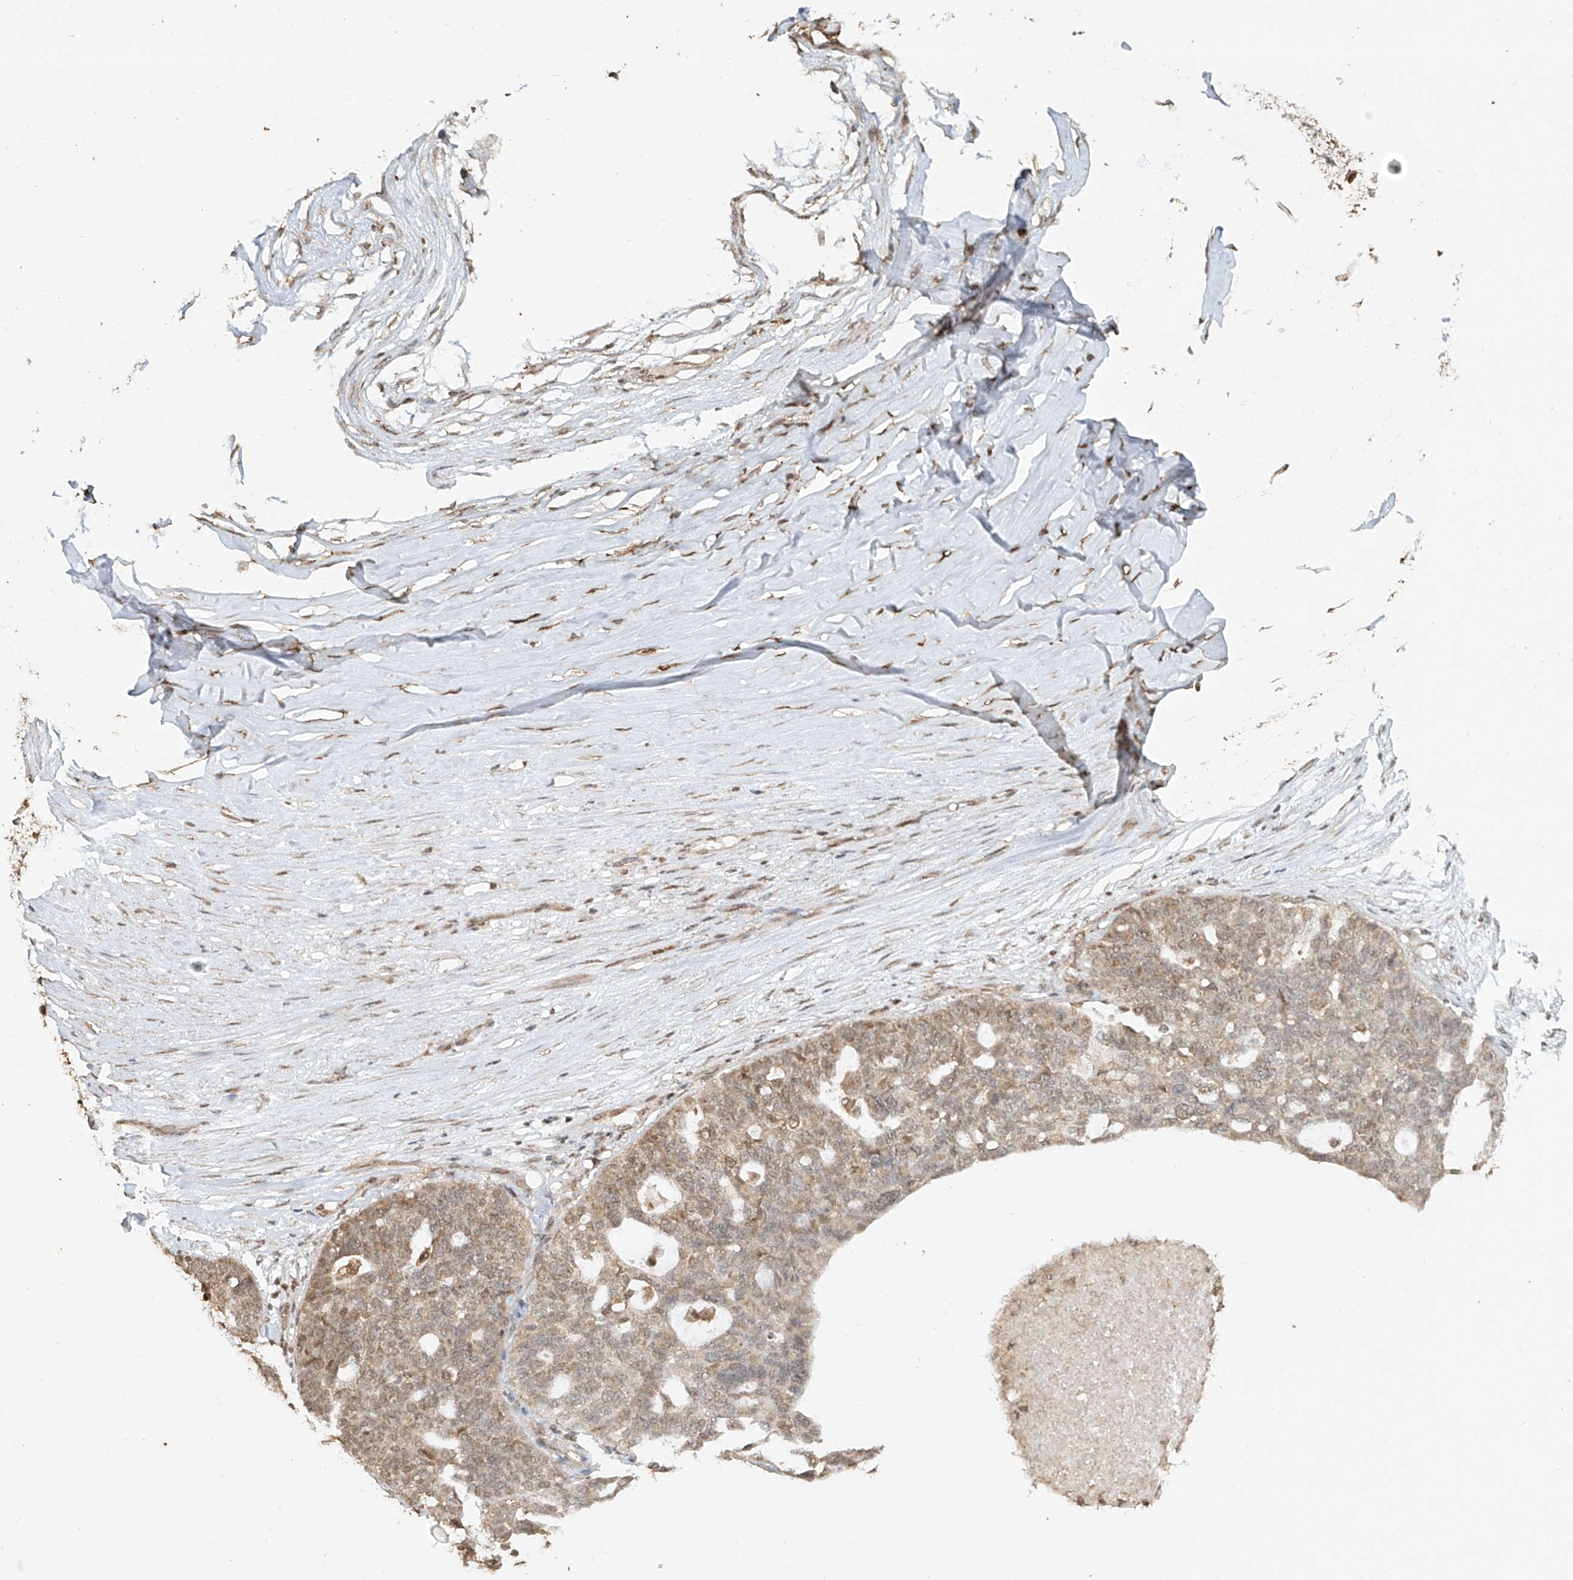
{"staining": {"intensity": "weak", "quantity": ">75%", "location": "cytoplasmic/membranous,nuclear"}, "tissue": "ovarian cancer", "cell_type": "Tumor cells", "image_type": "cancer", "snomed": [{"axis": "morphology", "description": "Cystadenocarcinoma, serous, NOS"}, {"axis": "topography", "description": "Ovary"}], "caption": "IHC (DAB (3,3'-diaminobenzidine)) staining of ovarian cancer reveals weak cytoplasmic/membranous and nuclear protein staining in about >75% of tumor cells.", "gene": "TIGAR", "patient": {"sex": "female", "age": 59}}